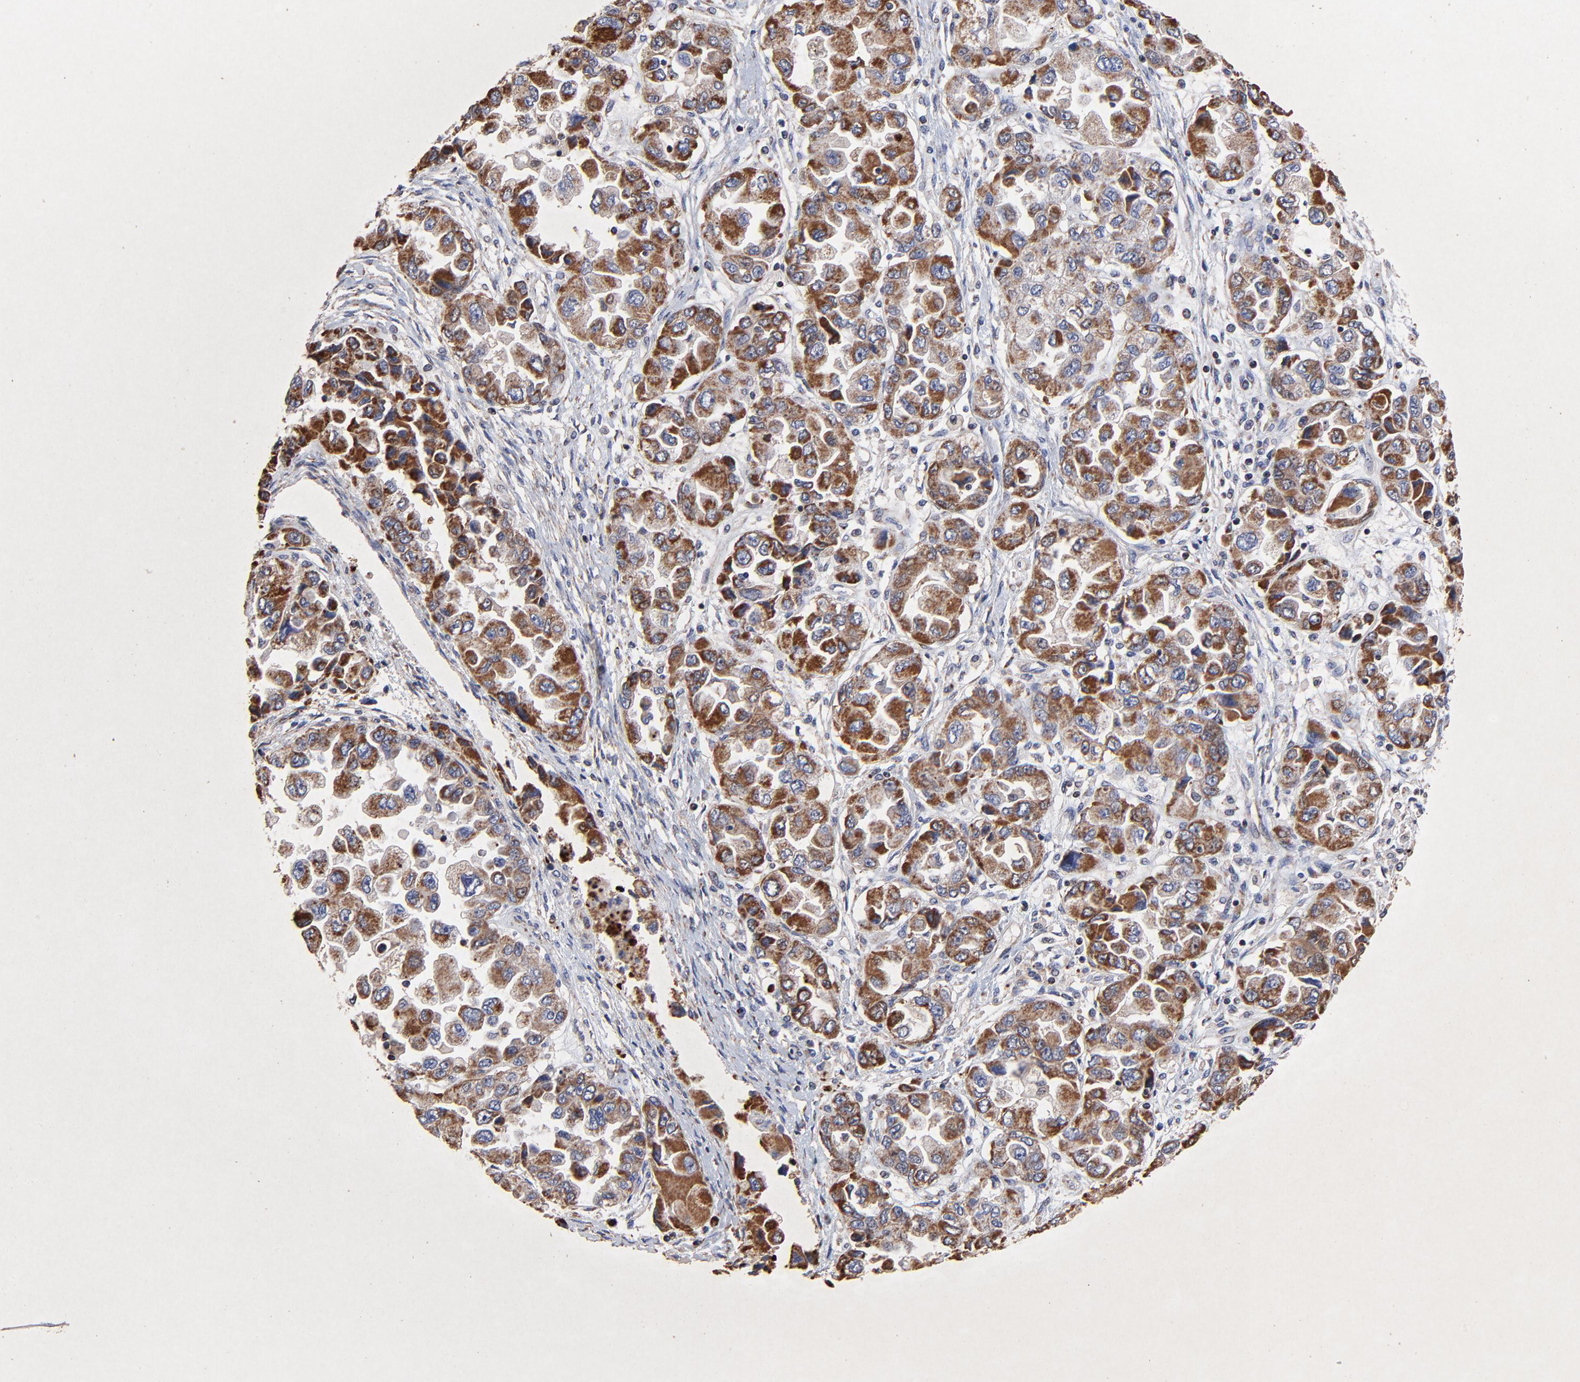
{"staining": {"intensity": "strong", "quantity": ">75%", "location": "cytoplasmic/membranous"}, "tissue": "ovarian cancer", "cell_type": "Tumor cells", "image_type": "cancer", "snomed": [{"axis": "morphology", "description": "Cystadenocarcinoma, serous, NOS"}, {"axis": "topography", "description": "Ovary"}], "caption": "The histopathology image exhibits staining of ovarian cancer (serous cystadenocarcinoma), revealing strong cytoplasmic/membranous protein staining (brown color) within tumor cells.", "gene": "SSBP1", "patient": {"sex": "female", "age": 84}}